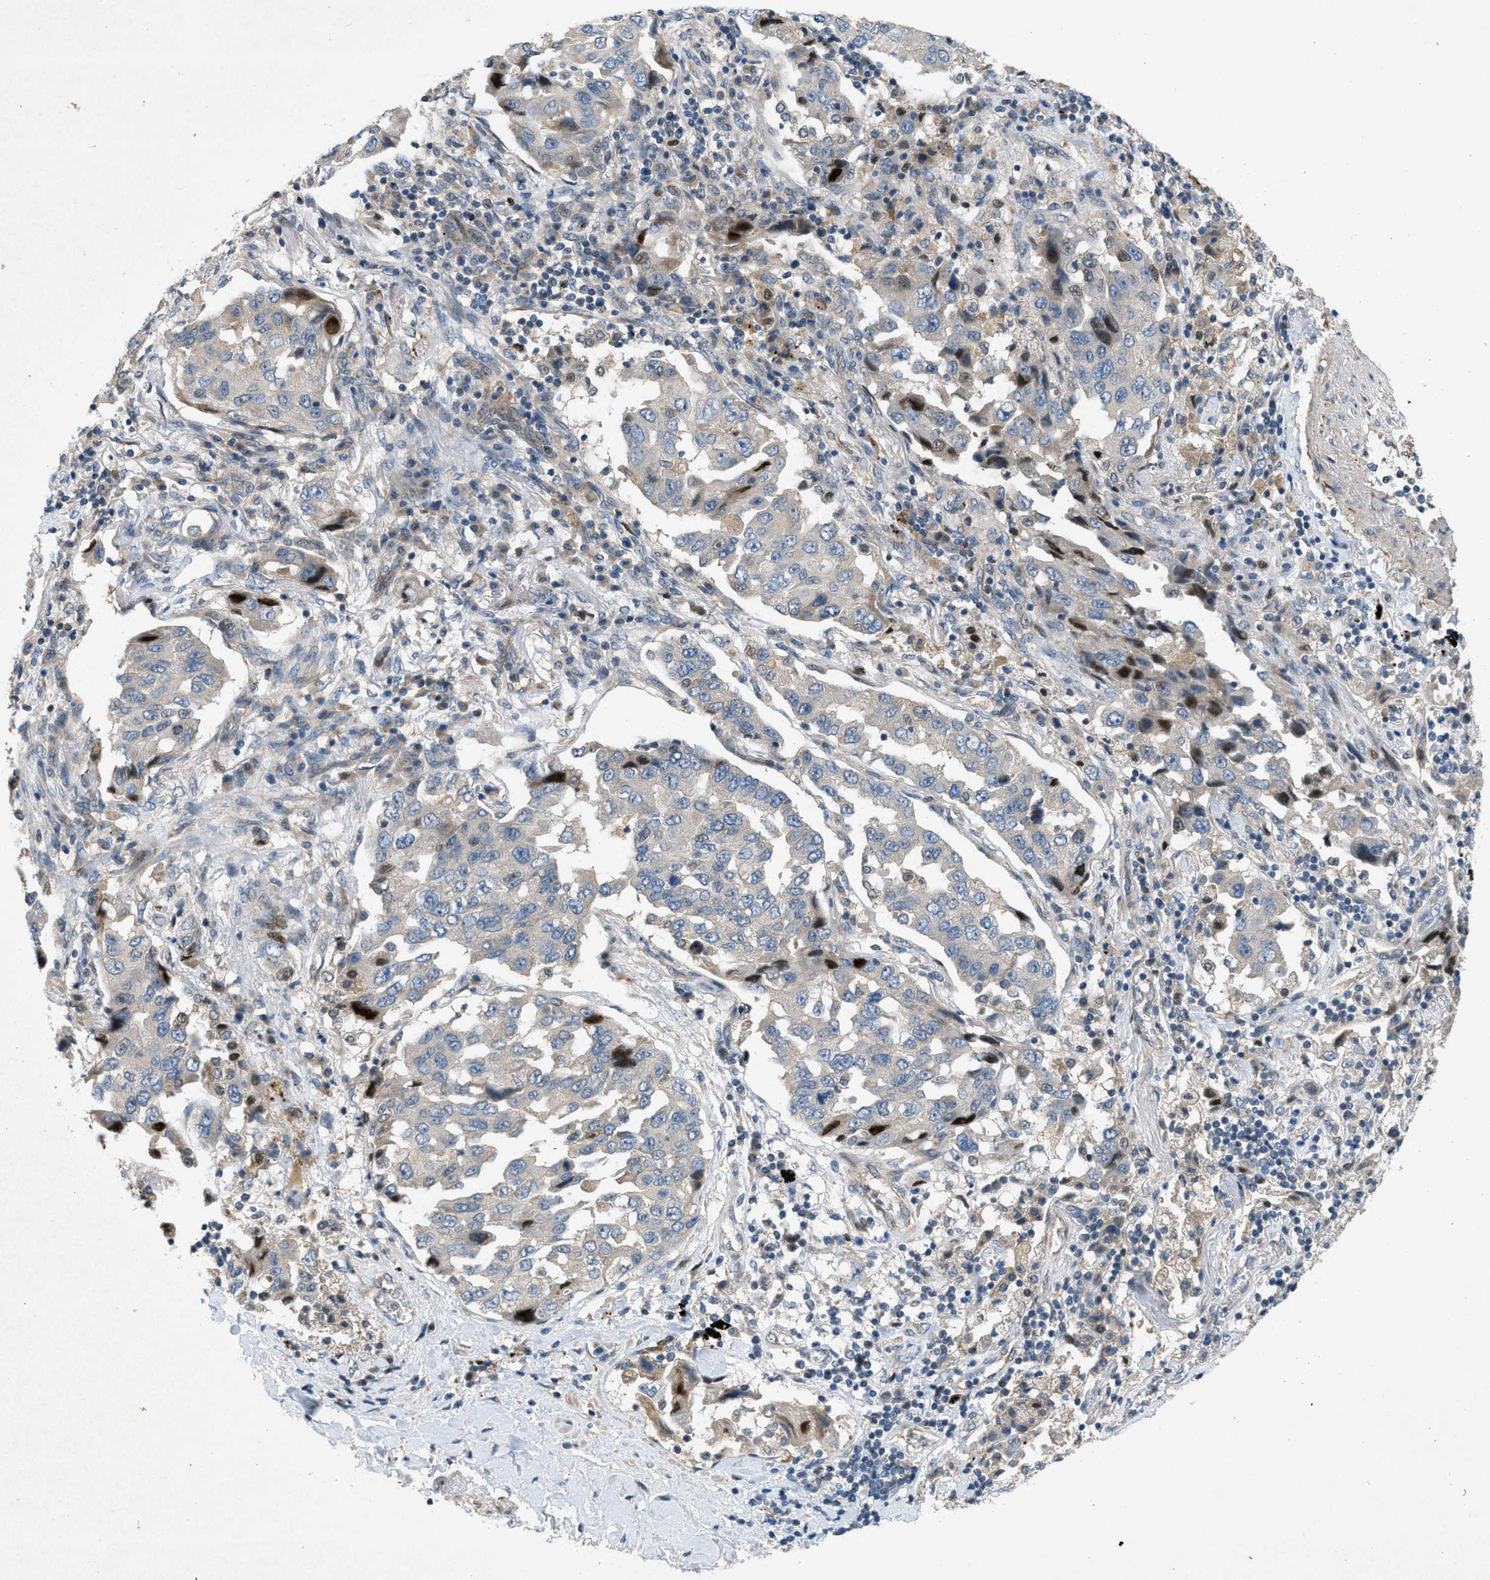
{"staining": {"intensity": "weak", "quantity": "25%-75%", "location": "cytoplasmic/membranous"}, "tissue": "lung cancer", "cell_type": "Tumor cells", "image_type": "cancer", "snomed": [{"axis": "morphology", "description": "Adenocarcinoma, NOS"}, {"axis": "topography", "description": "Lung"}], "caption": "This is a micrograph of immunohistochemistry staining of adenocarcinoma (lung), which shows weak expression in the cytoplasmic/membranous of tumor cells.", "gene": "ADCY6", "patient": {"sex": "female", "age": 65}}